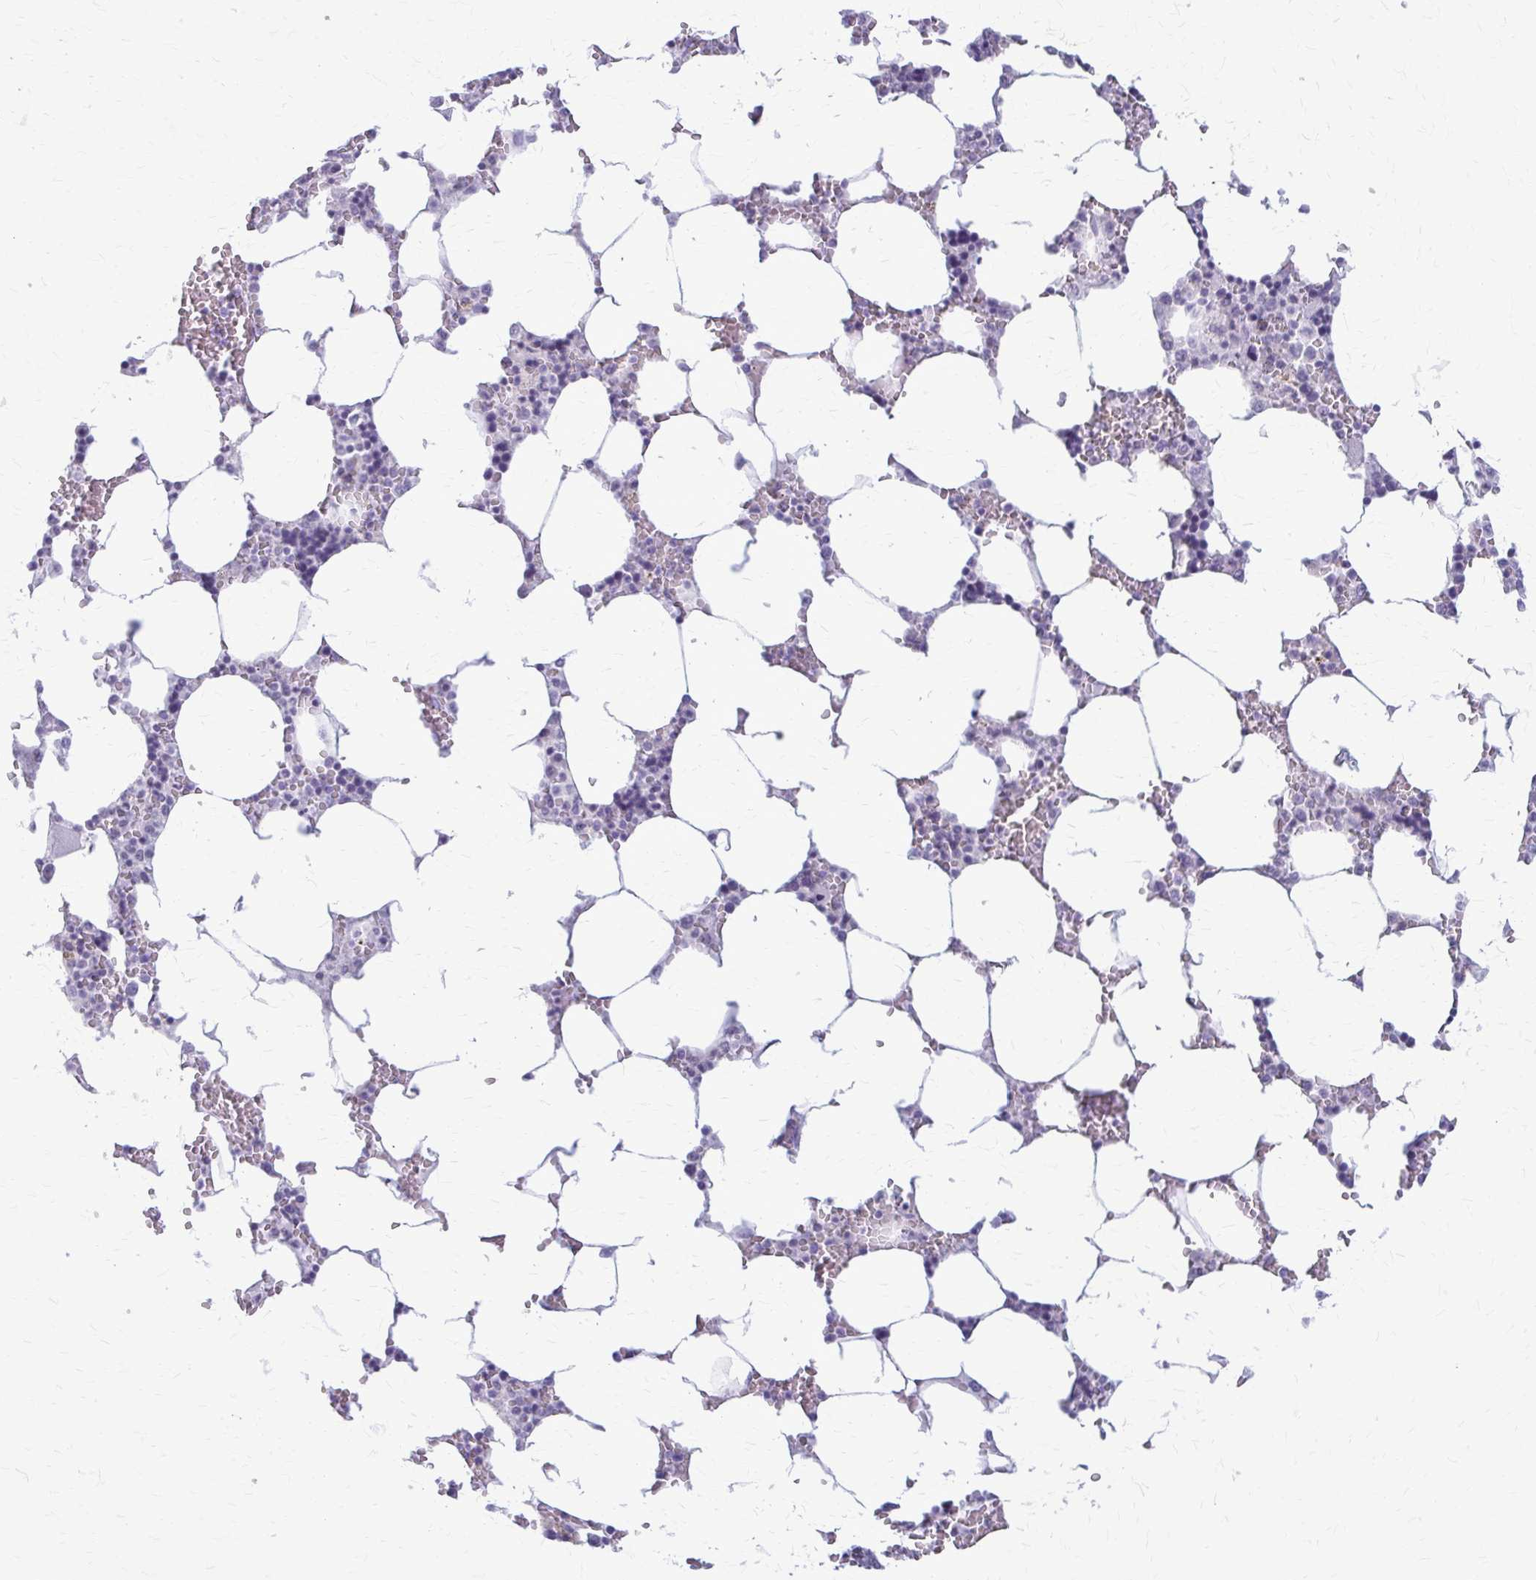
{"staining": {"intensity": "negative", "quantity": "none", "location": "none"}, "tissue": "bone marrow", "cell_type": "Hematopoietic cells", "image_type": "normal", "snomed": [{"axis": "morphology", "description": "Normal tissue, NOS"}, {"axis": "topography", "description": "Bone marrow"}], "caption": "Human bone marrow stained for a protein using immunohistochemistry shows no staining in hematopoietic cells.", "gene": "KRT5", "patient": {"sex": "male", "age": 64}}